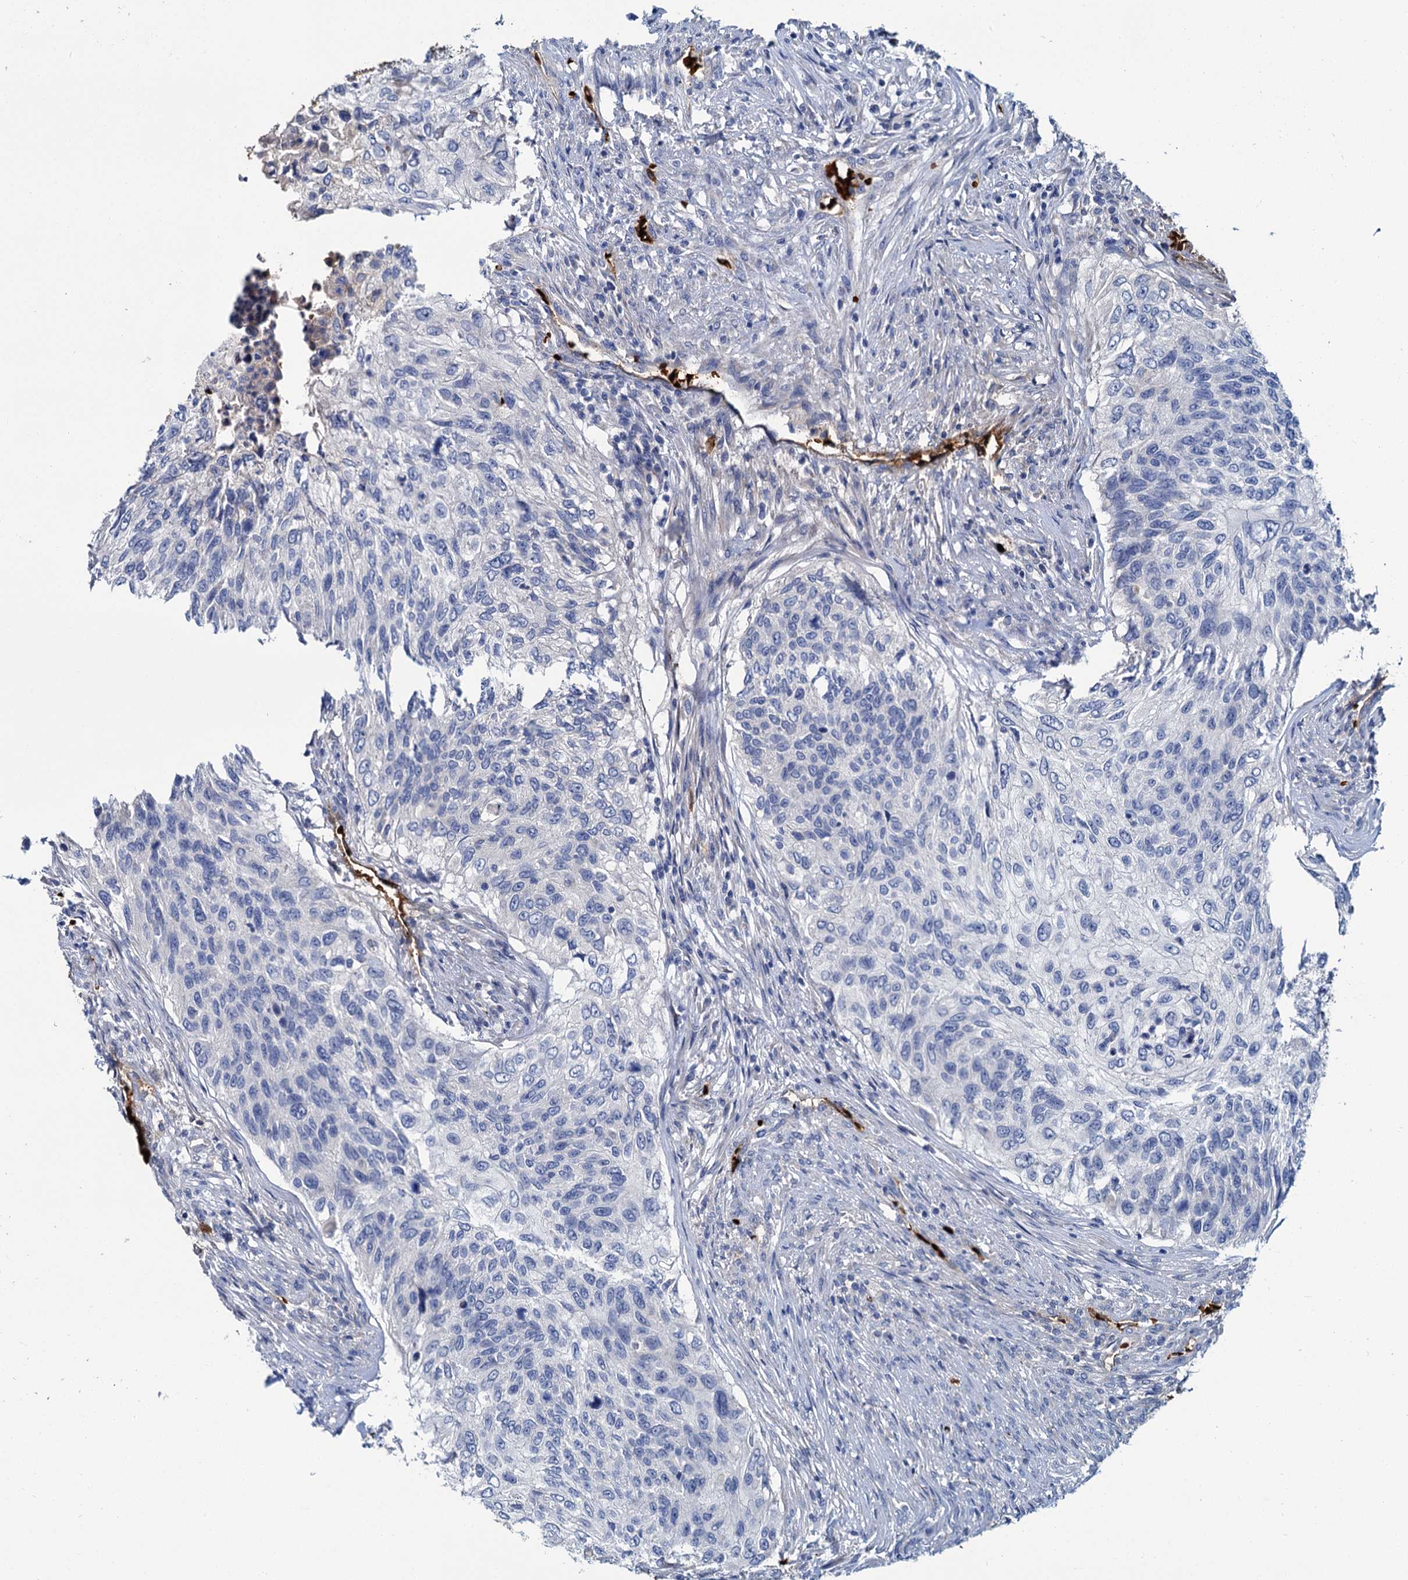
{"staining": {"intensity": "negative", "quantity": "none", "location": "none"}, "tissue": "urothelial cancer", "cell_type": "Tumor cells", "image_type": "cancer", "snomed": [{"axis": "morphology", "description": "Urothelial carcinoma, High grade"}, {"axis": "topography", "description": "Urinary bladder"}], "caption": "Urothelial cancer was stained to show a protein in brown. There is no significant positivity in tumor cells.", "gene": "ATG2A", "patient": {"sex": "female", "age": 60}}